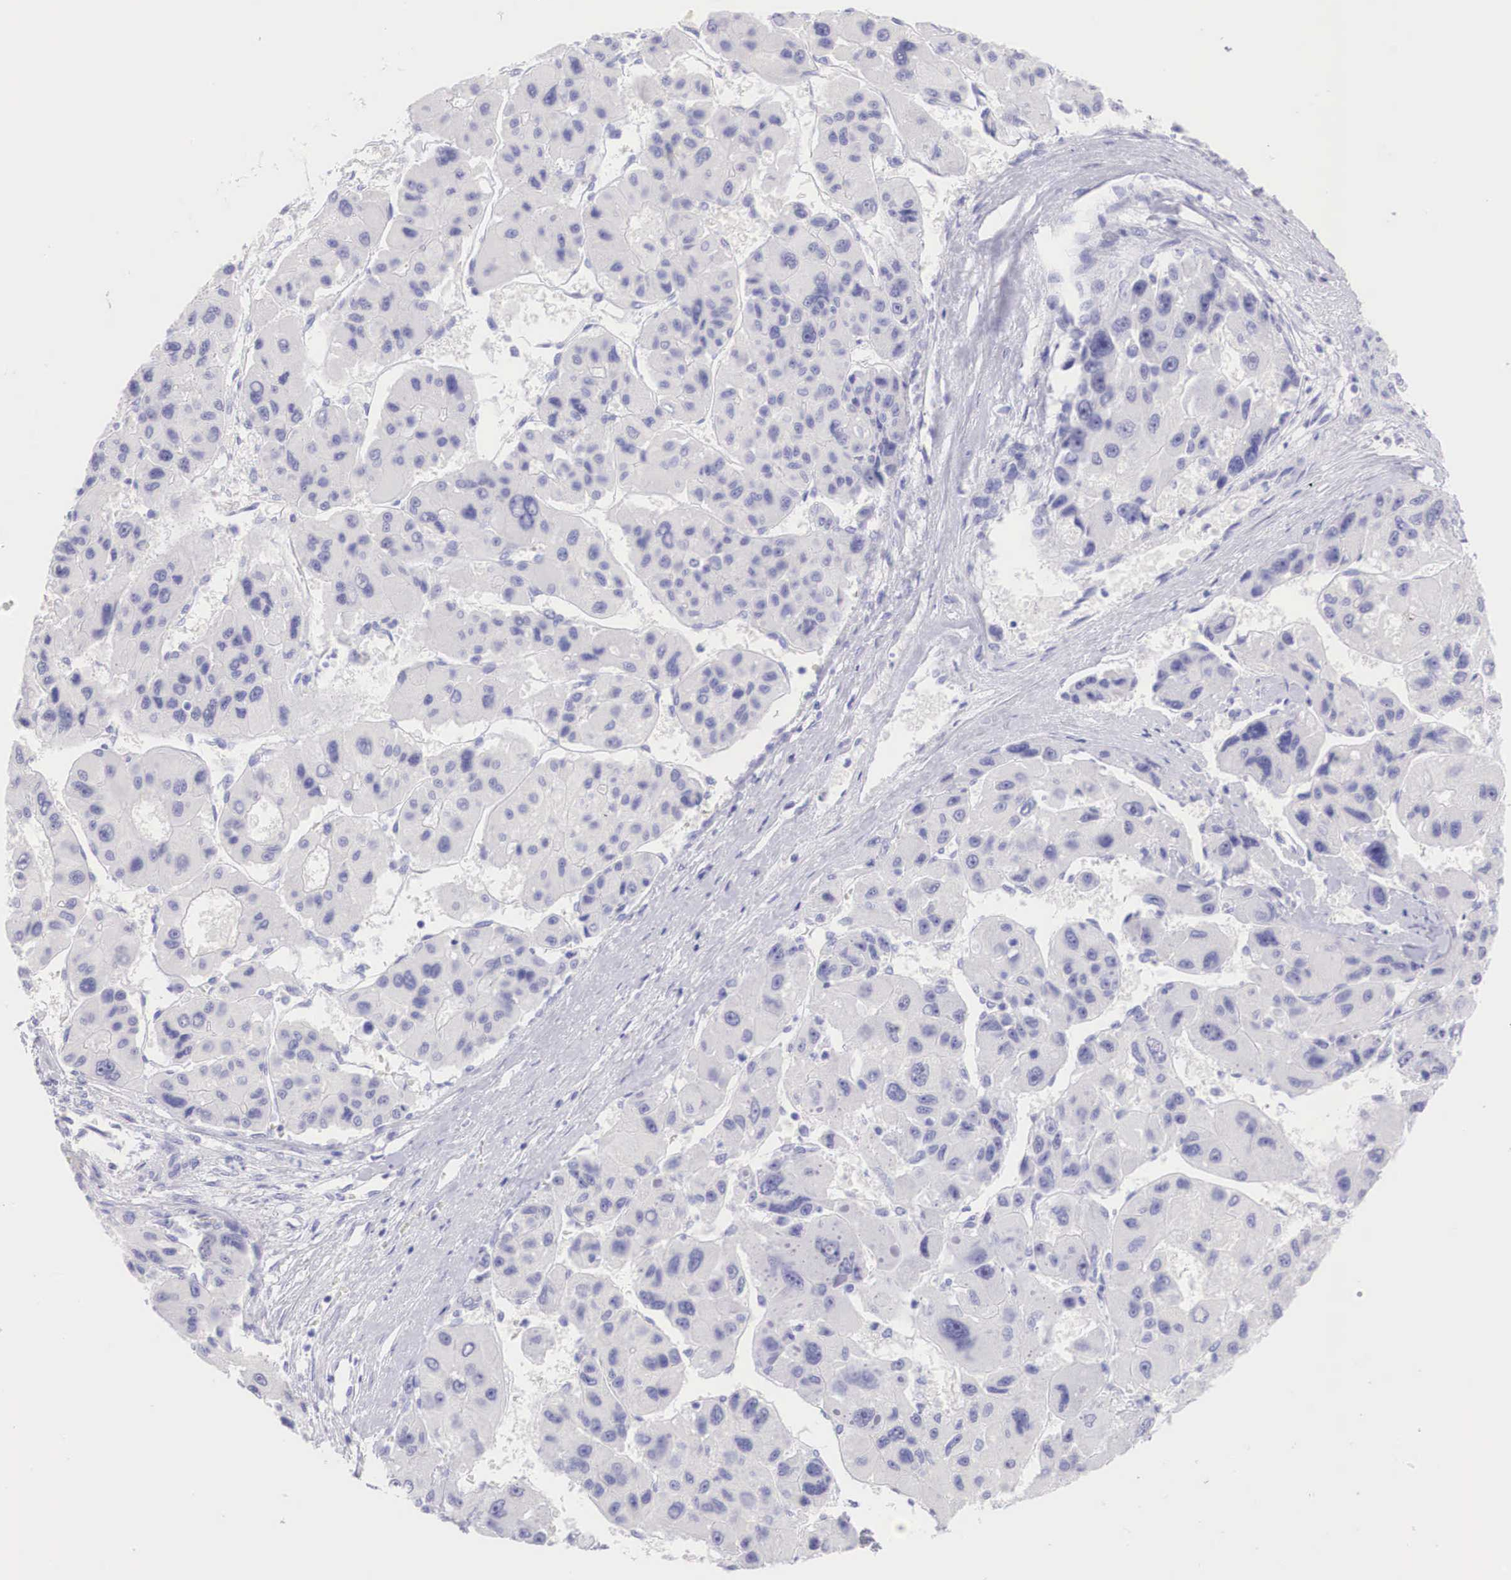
{"staining": {"intensity": "negative", "quantity": "none", "location": "none"}, "tissue": "liver cancer", "cell_type": "Tumor cells", "image_type": "cancer", "snomed": [{"axis": "morphology", "description": "Carcinoma, Hepatocellular, NOS"}, {"axis": "topography", "description": "Liver"}], "caption": "Immunohistochemistry histopathology image of human liver hepatocellular carcinoma stained for a protein (brown), which demonstrates no positivity in tumor cells.", "gene": "TYR", "patient": {"sex": "male", "age": 64}}